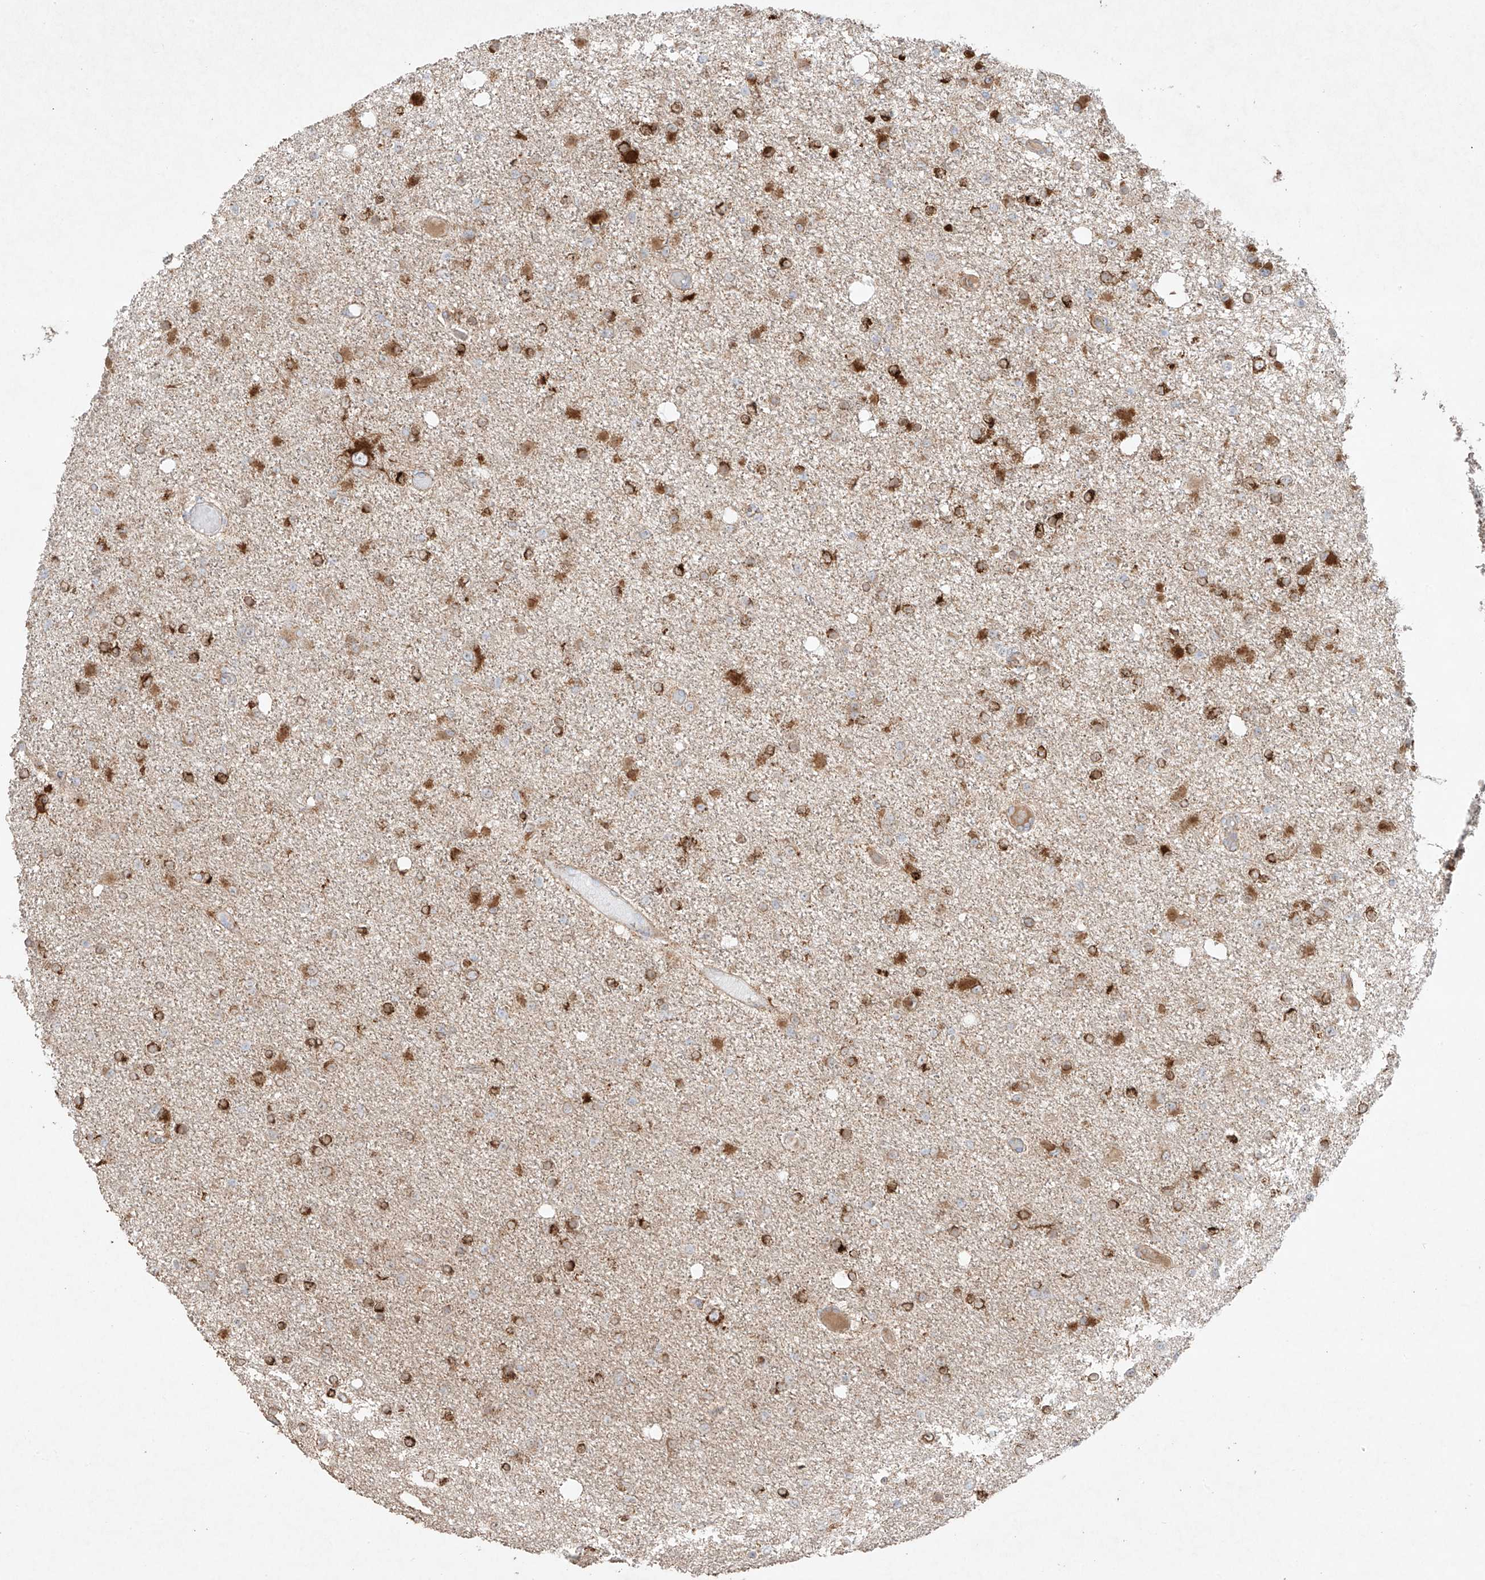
{"staining": {"intensity": "strong", "quantity": "25%-75%", "location": "cytoplasmic/membranous"}, "tissue": "glioma", "cell_type": "Tumor cells", "image_type": "cancer", "snomed": [{"axis": "morphology", "description": "Glioma, malignant, Low grade"}, {"axis": "topography", "description": "Brain"}], "caption": "Immunohistochemical staining of human glioma shows high levels of strong cytoplasmic/membranous staining in about 25%-75% of tumor cells.", "gene": "COLGALT2", "patient": {"sex": "female", "age": 22}}